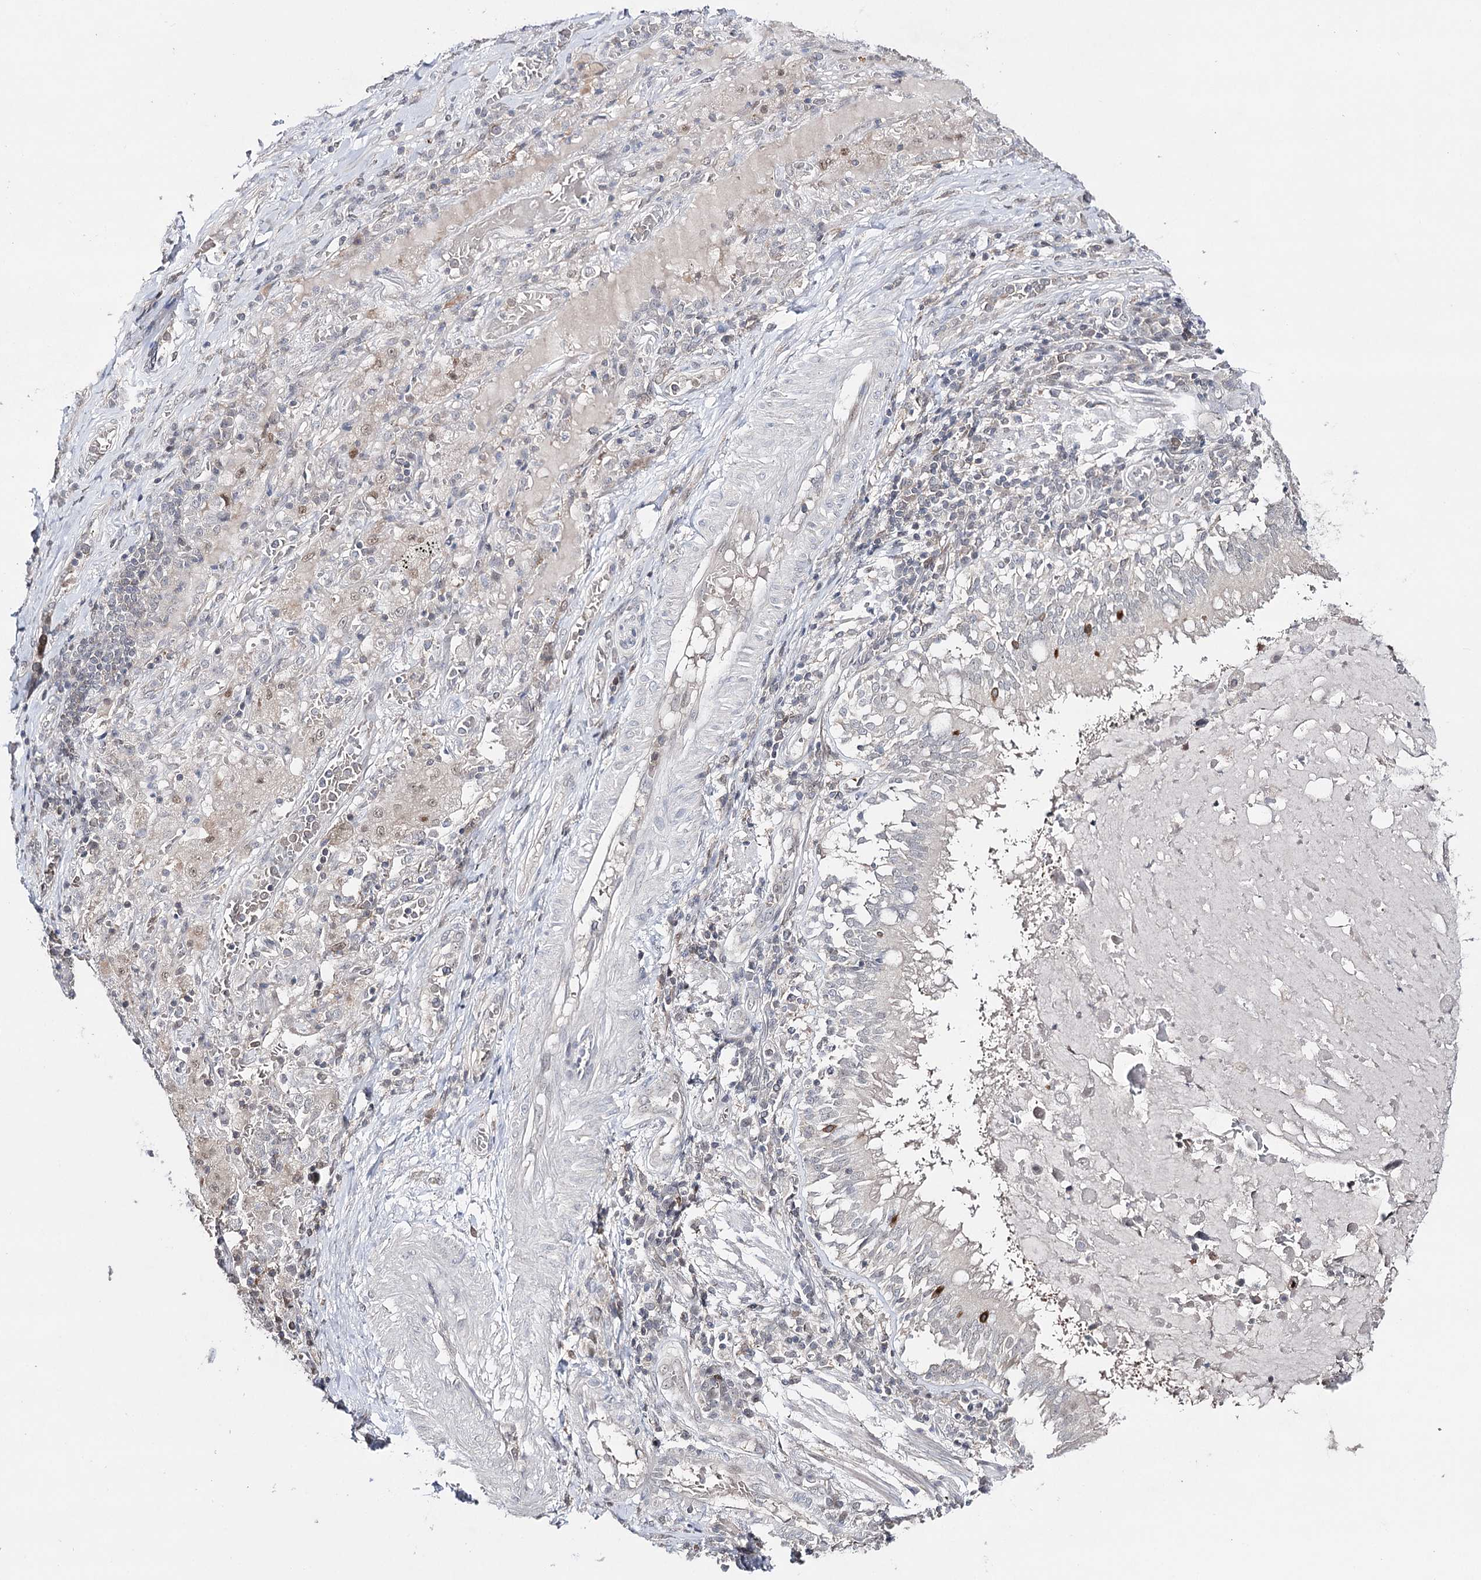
{"staining": {"intensity": "negative", "quantity": "none", "location": "none"}, "tissue": "lung cancer", "cell_type": "Tumor cells", "image_type": "cancer", "snomed": [{"axis": "morphology", "description": "Squamous cell carcinoma, NOS"}, {"axis": "topography", "description": "Lung"}], "caption": "Immunohistochemistry photomicrograph of lung cancer stained for a protein (brown), which reveals no expression in tumor cells. (DAB immunohistochemistry (IHC) with hematoxylin counter stain).", "gene": "HSD11B2", "patient": {"sex": "male", "age": 65}}